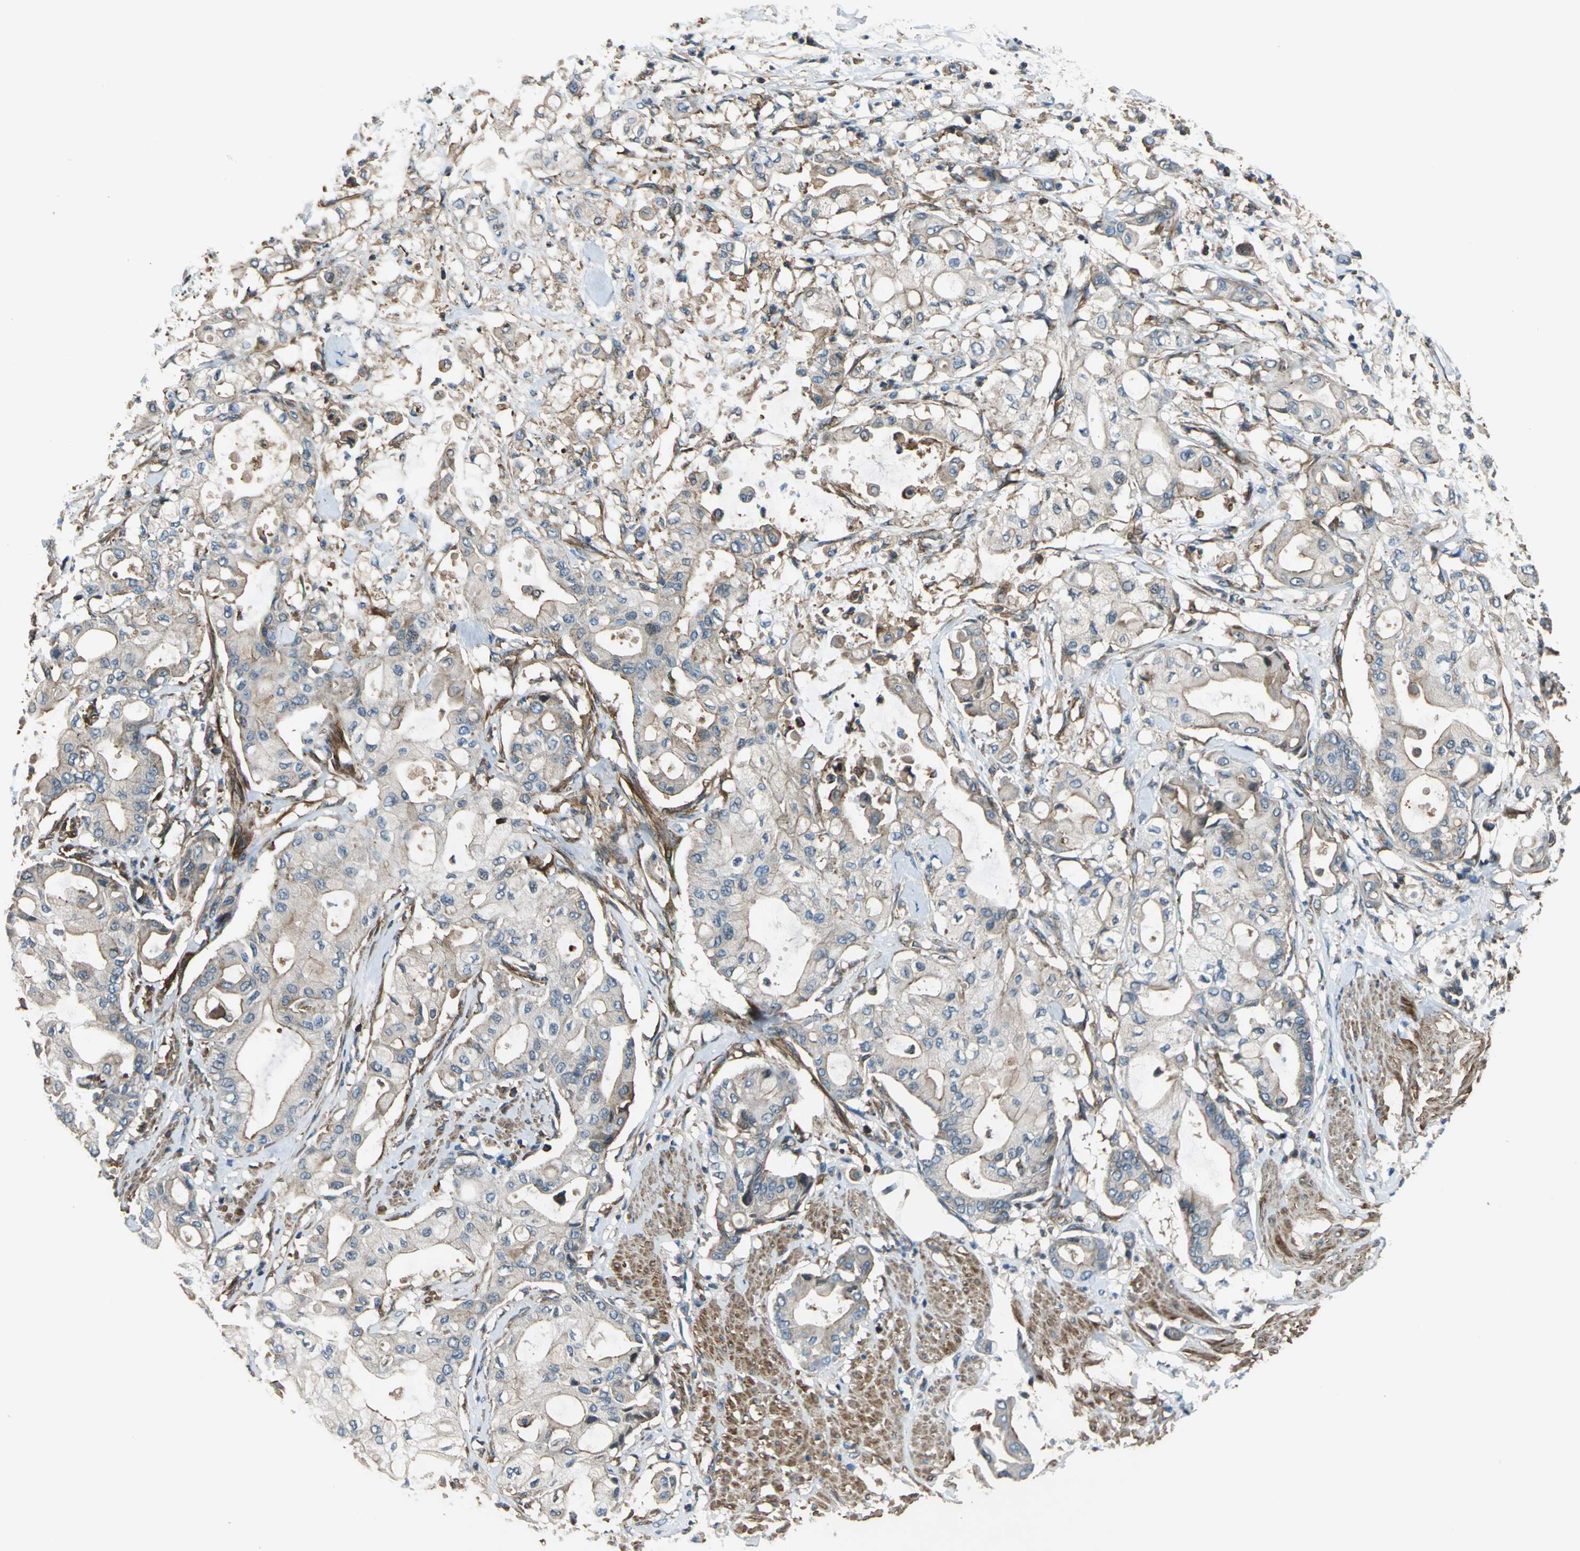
{"staining": {"intensity": "moderate", "quantity": "25%-75%", "location": "cytoplasmic/membranous"}, "tissue": "pancreatic cancer", "cell_type": "Tumor cells", "image_type": "cancer", "snomed": [{"axis": "morphology", "description": "Adenocarcinoma, NOS"}, {"axis": "morphology", "description": "Adenocarcinoma, metastatic, NOS"}, {"axis": "topography", "description": "Lymph node"}, {"axis": "topography", "description": "Pancreas"}, {"axis": "topography", "description": "Duodenum"}], "caption": "Pancreatic adenocarcinoma stained with DAB immunohistochemistry shows medium levels of moderate cytoplasmic/membranous expression in about 25%-75% of tumor cells. The protein of interest is shown in brown color, while the nuclei are stained blue.", "gene": "PARVA", "patient": {"sex": "female", "age": 64}}